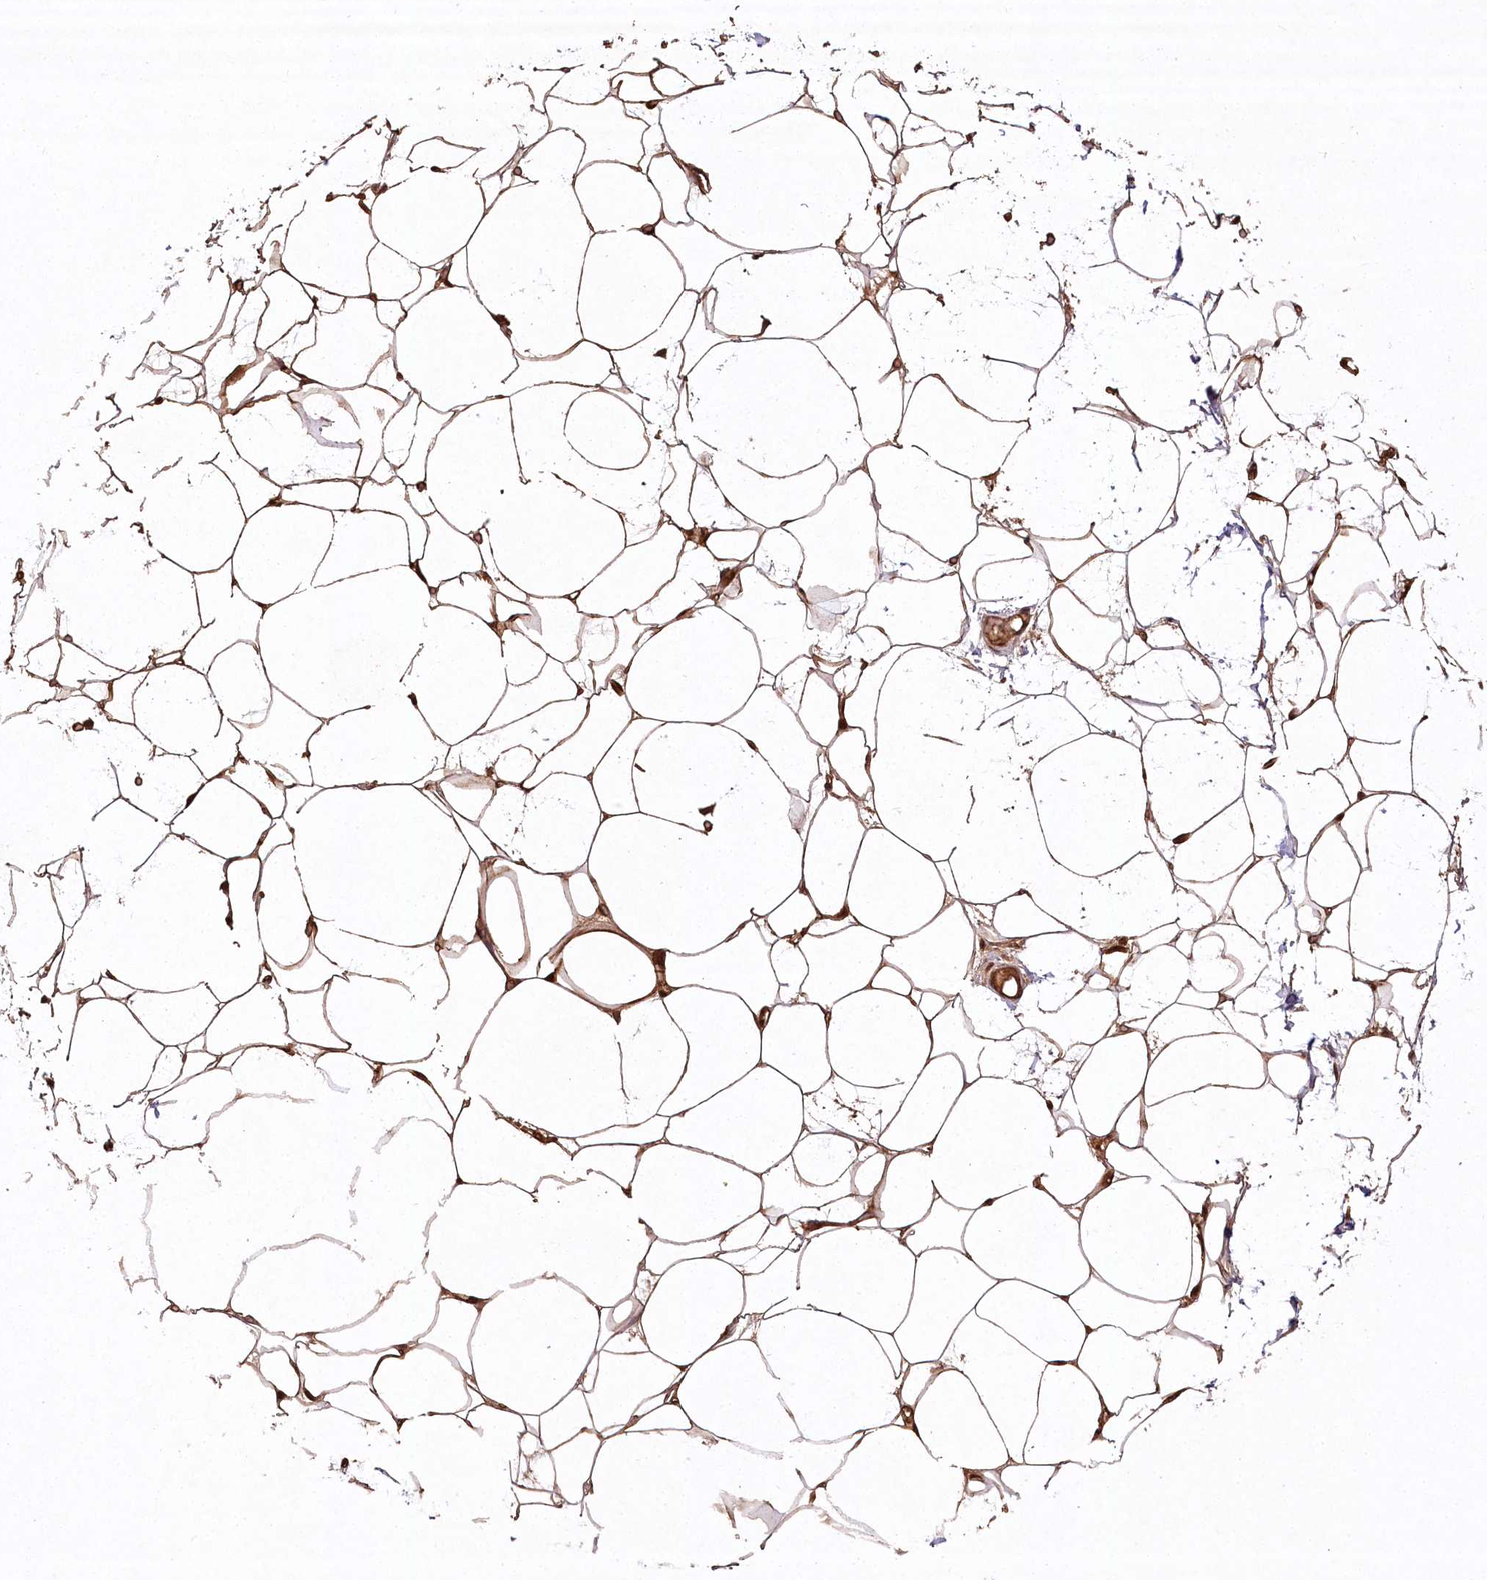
{"staining": {"intensity": "moderate", "quantity": ">75%", "location": "cytoplasmic/membranous,nuclear"}, "tissue": "adipose tissue", "cell_type": "Adipocytes", "image_type": "normal", "snomed": [{"axis": "morphology", "description": "Normal tissue, NOS"}, {"axis": "topography", "description": "Breast"}], "caption": "Immunohistochemistry histopathology image of normal adipose tissue: human adipose tissue stained using immunohistochemistry (IHC) displays medium levels of moderate protein expression localized specifically in the cytoplasmic/membranous,nuclear of adipocytes, appearing as a cytoplasmic/membranous,nuclear brown color.", "gene": "PYROXD1", "patient": {"sex": "female", "age": 23}}